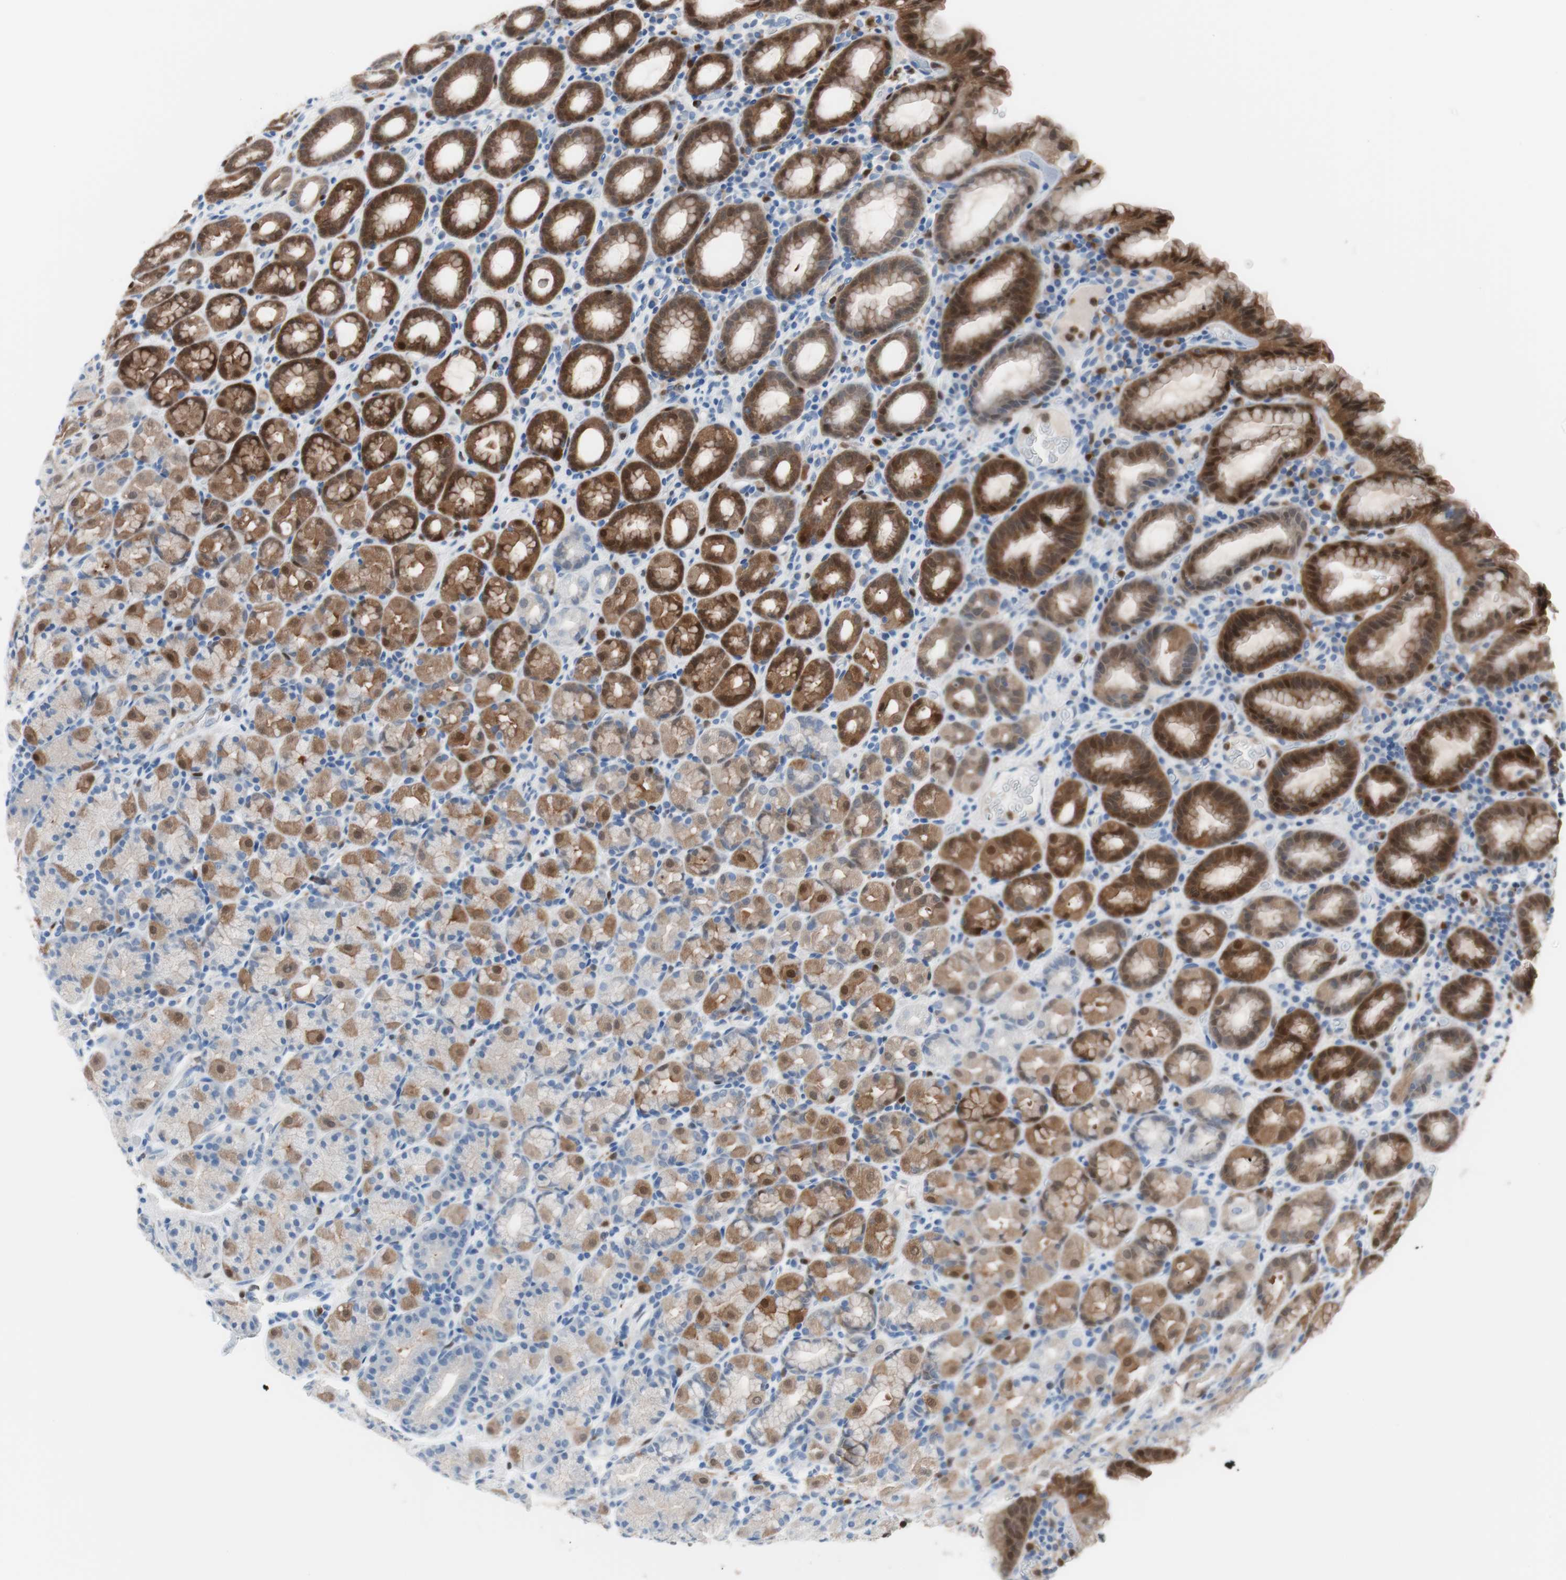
{"staining": {"intensity": "strong", "quantity": "25%-75%", "location": "cytoplasmic/membranous,nuclear"}, "tissue": "stomach", "cell_type": "Glandular cells", "image_type": "normal", "snomed": [{"axis": "morphology", "description": "Normal tissue, NOS"}, {"axis": "topography", "description": "Stomach, upper"}], "caption": "Glandular cells exhibit high levels of strong cytoplasmic/membranous,nuclear positivity in approximately 25%-75% of cells in benign human stomach.", "gene": "IL18", "patient": {"sex": "male", "age": 68}}